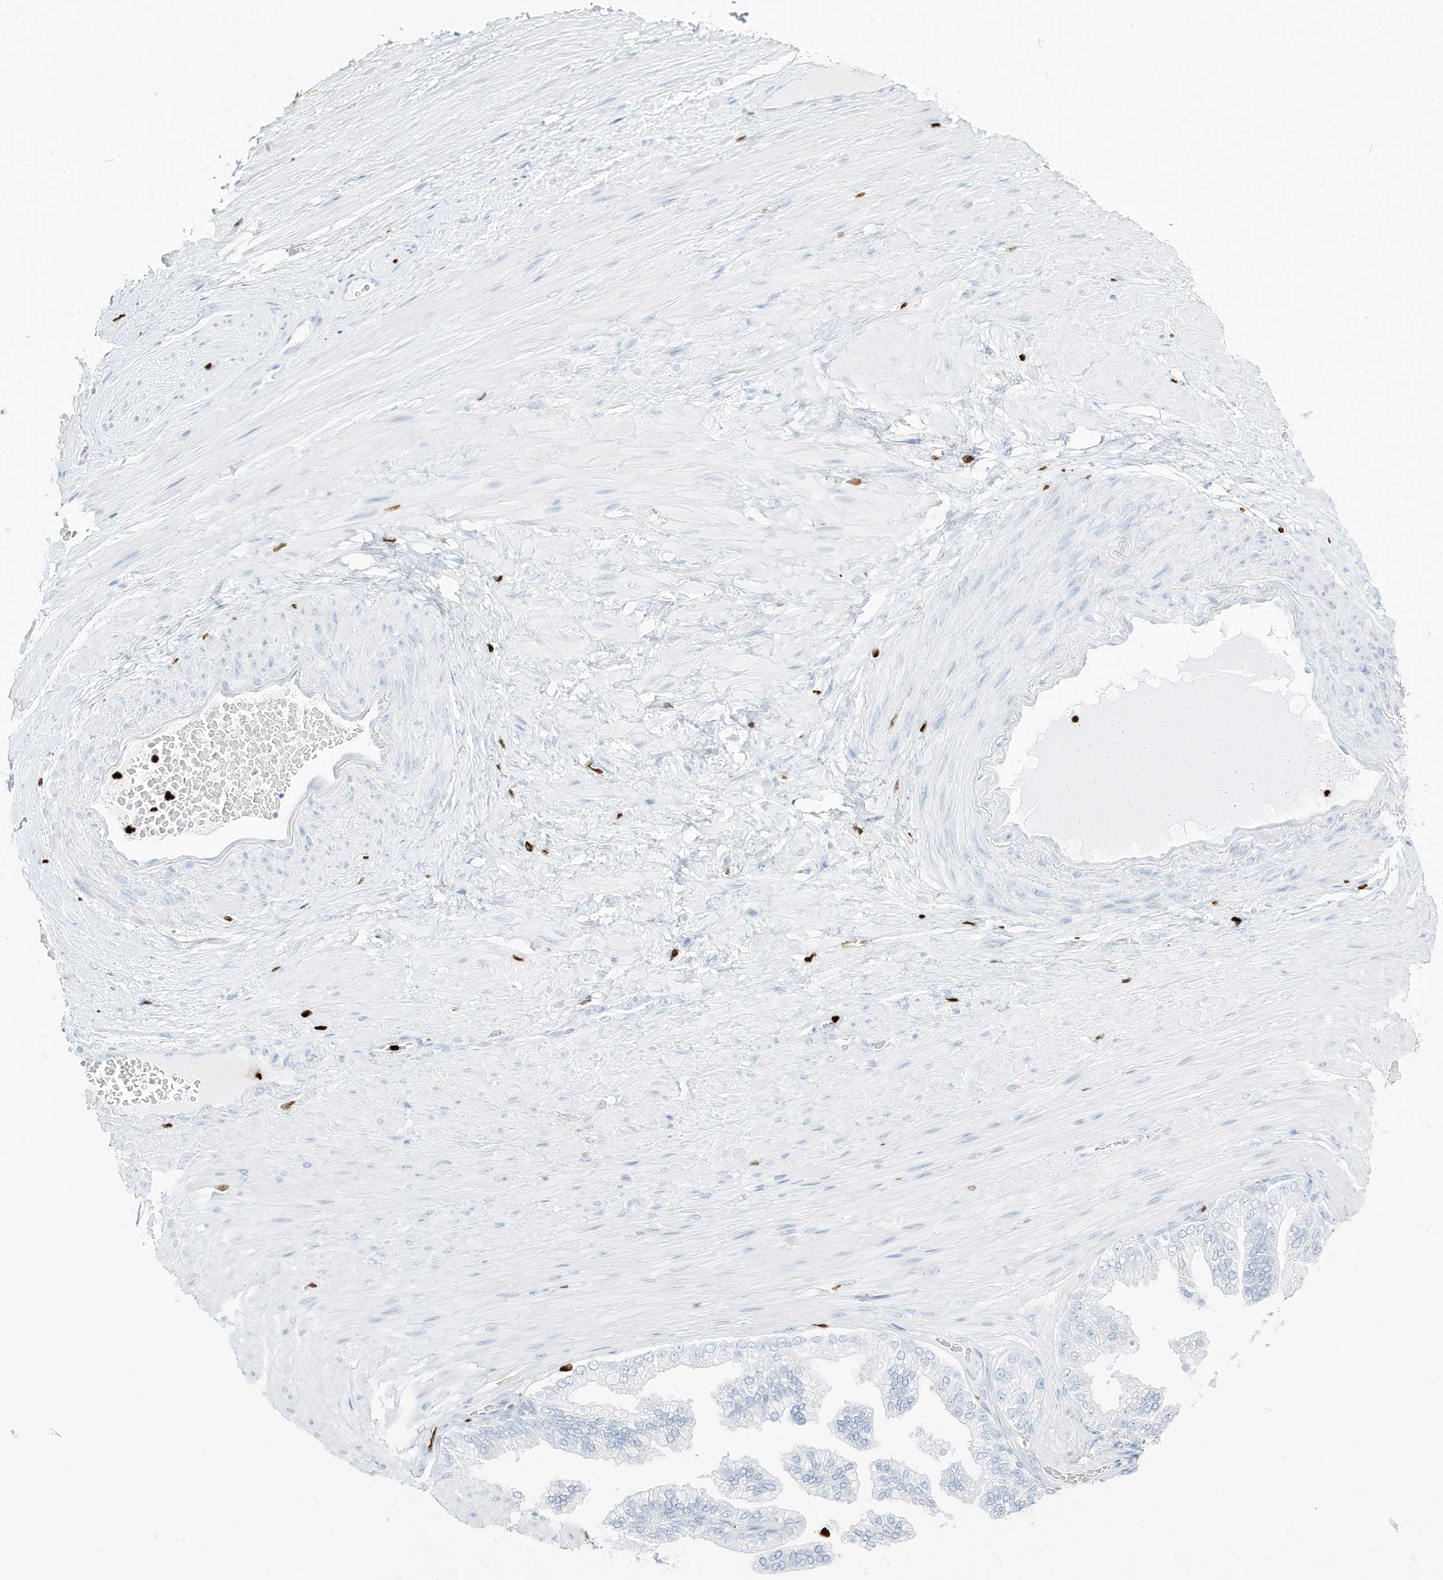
{"staining": {"intensity": "negative", "quantity": "none", "location": "none"}, "tissue": "adipose tissue", "cell_type": "Adipocytes", "image_type": "normal", "snomed": [{"axis": "morphology", "description": "Normal tissue, NOS"}, {"axis": "morphology", "description": "Adenocarcinoma, Low grade"}, {"axis": "topography", "description": "Prostate"}, {"axis": "topography", "description": "Peripheral nerve tissue"}], "caption": "Immunohistochemical staining of normal human adipose tissue displays no significant staining in adipocytes. (DAB IHC visualized using brightfield microscopy, high magnification).", "gene": "MNDA", "patient": {"sex": "male", "age": 63}}